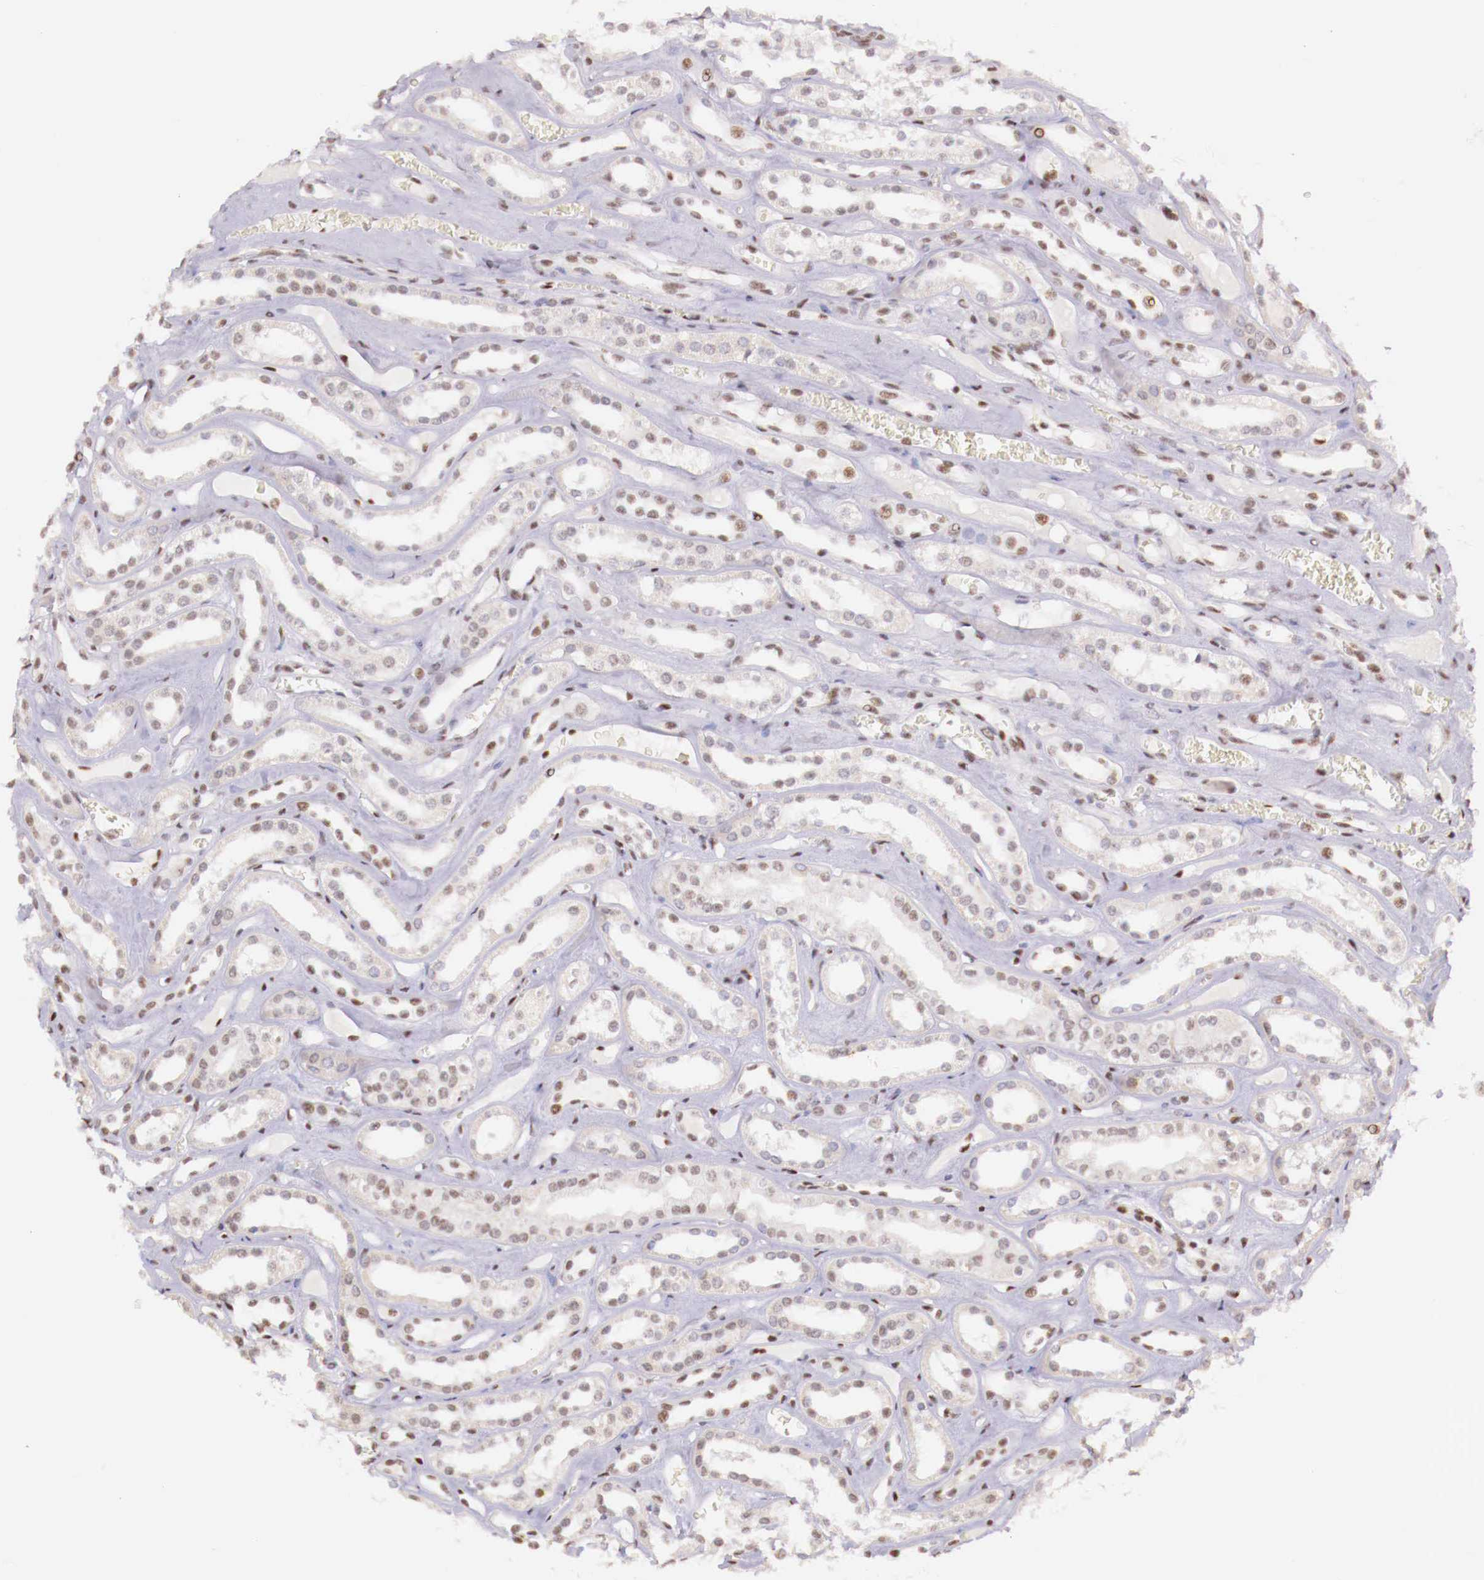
{"staining": {"intensity": "moderate", "quantity": "25%-75%", "location": "nuclear"}, "tissue": "kidney", "cell_type": "Cells in glomeruli", "image_type": "normal", "snomed": [{"axis": "morphology", "description": "Normal tissue, NOS"}, {"axis": "topography", "description": "Kidney"}], "caption": "A photomicrograph showing moderate nuclear expression in about 25%-75% of cells in glomeruli in unremarkable kidney, as visualized by brown immunohistochemical staining.", "gene": "SP1", "patient": {"sex": "female", "age": 52}}